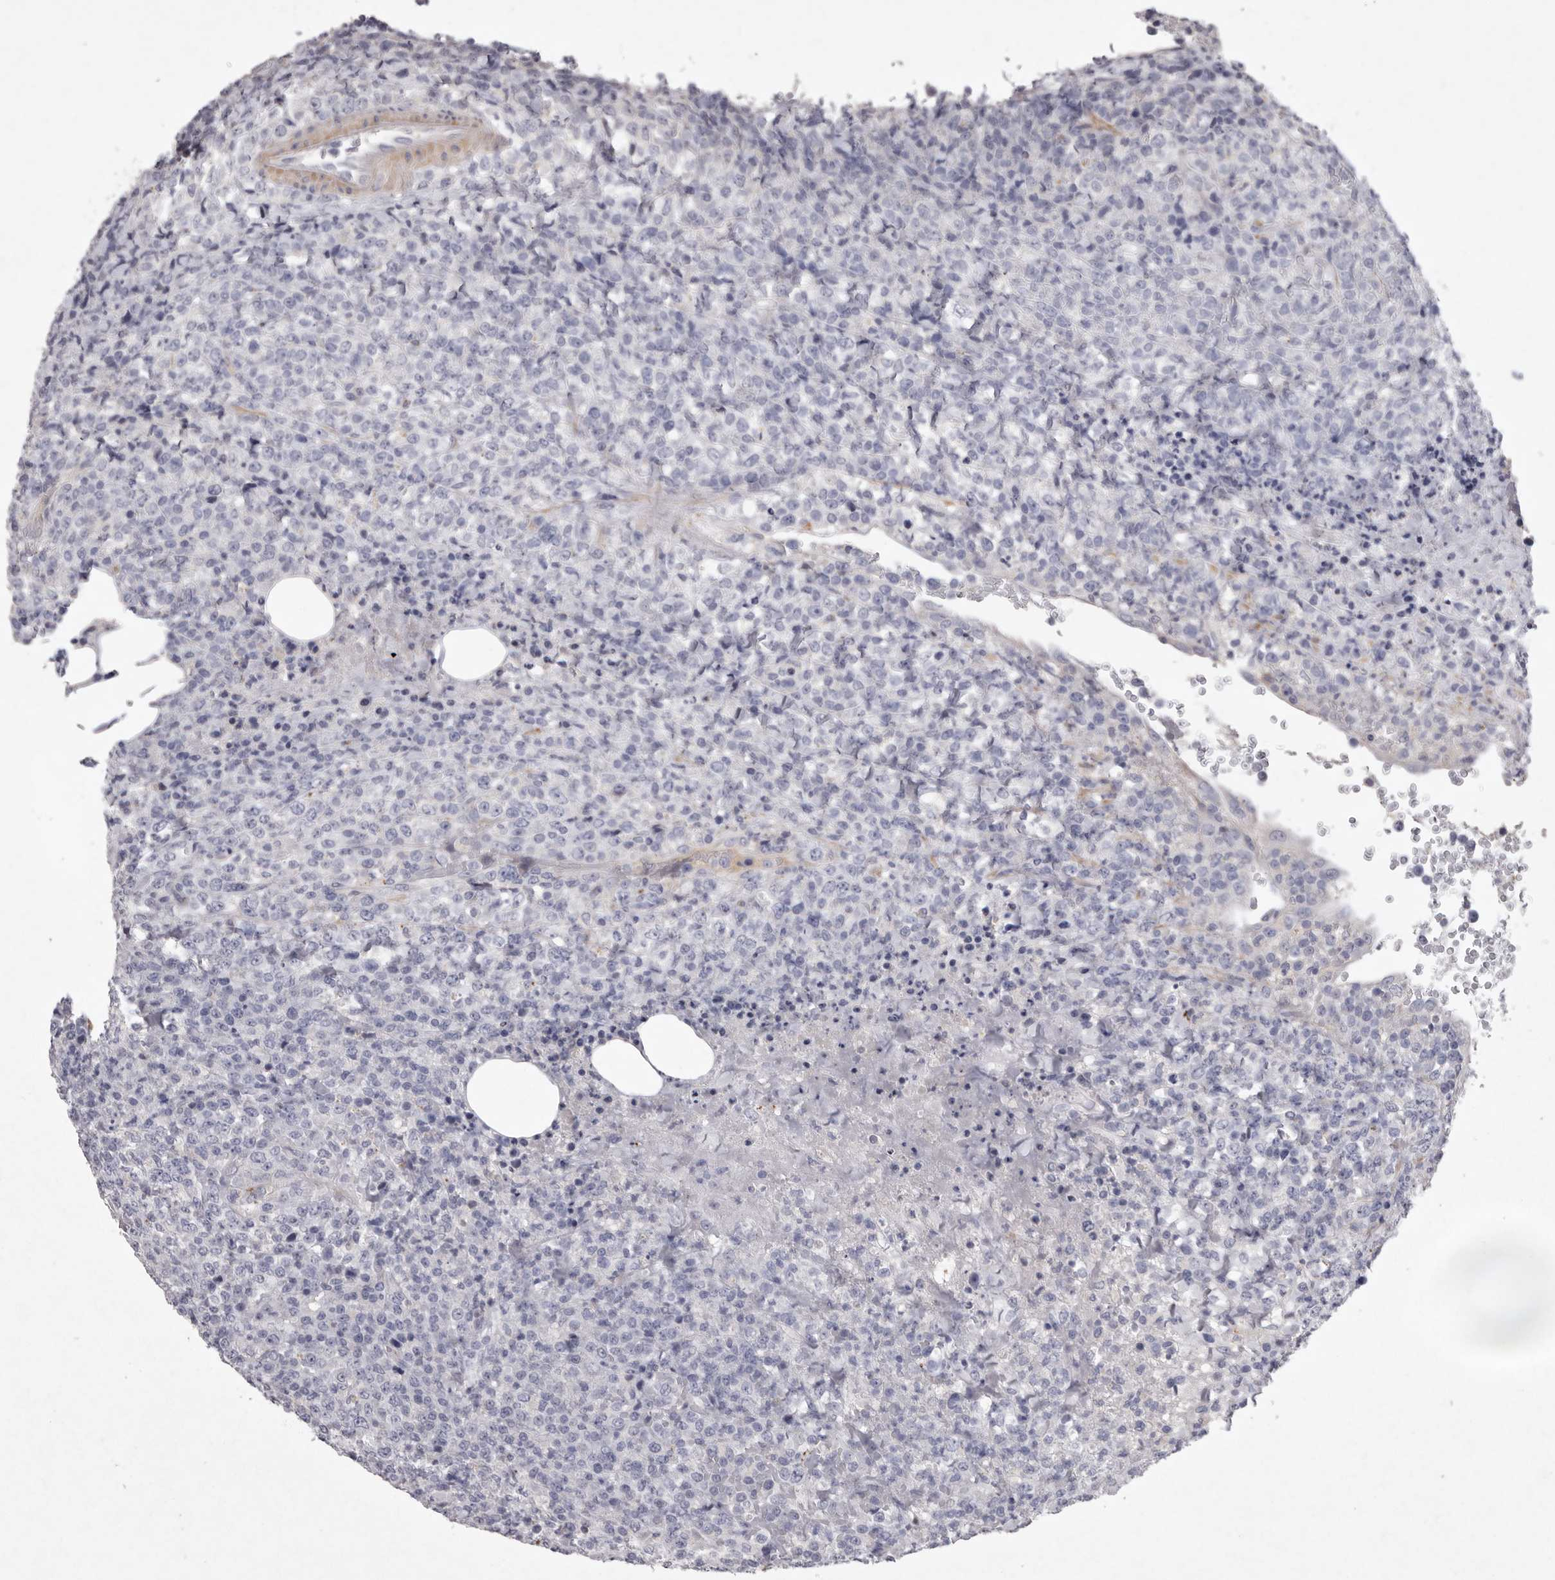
{"staining": {"intensity": "negative", "quantity": "none", "location": "none"}, "tissue": "lymphoma", "cell_type": "Tumor cells", "image_type": "cancer", "snomed": [{"axis": "morphology", "description": "Malignant lymphoma, non-Hodgkin's type, High grade"}, {"axis": "topography", "description": "Lymph node"}], "caption": "DAB (3,3'-diaminobenzidine) immunohistochemical staining of human lymphoma demonstrates no significant staining in tumor cells.", "gene": "NKAIN4", "patient": {"sex": "male", "age": 13}}